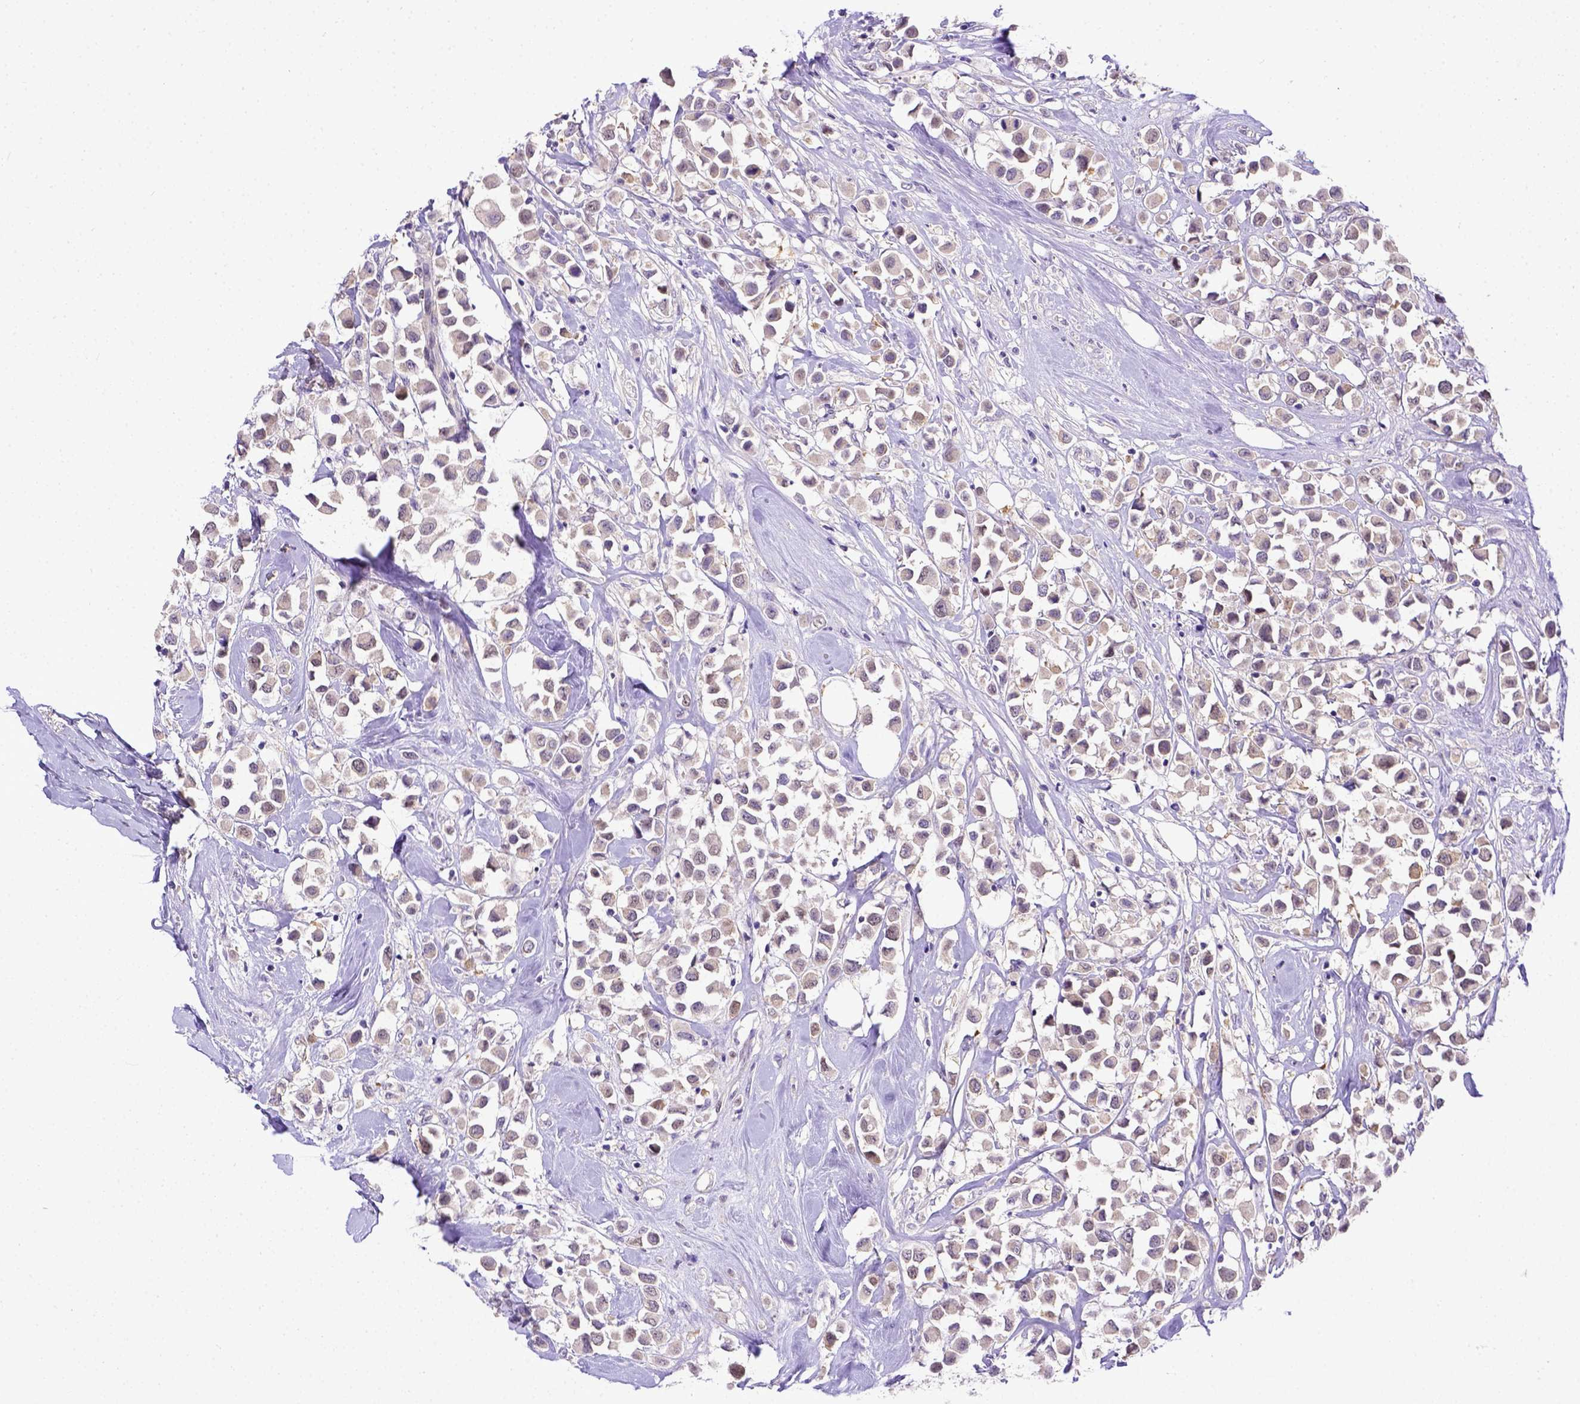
{"staining": {"intensity": "negative", "quantity": "none", "location": "none"}, "tissue": "breast cancer", "cell_type": "Tumor cells", "image_type": "cancer", "snomed": [{"axis": "morphology", "description": "Duct carcinoma"}, {"axis": "topography", "description": "Breast"}], "caption": "IHC of human breast infiltrating ductal carcinoma shows no expression in tumor cells.", "gene": "BTN1A1", "patient": {"sex": "female", "age": 61}}